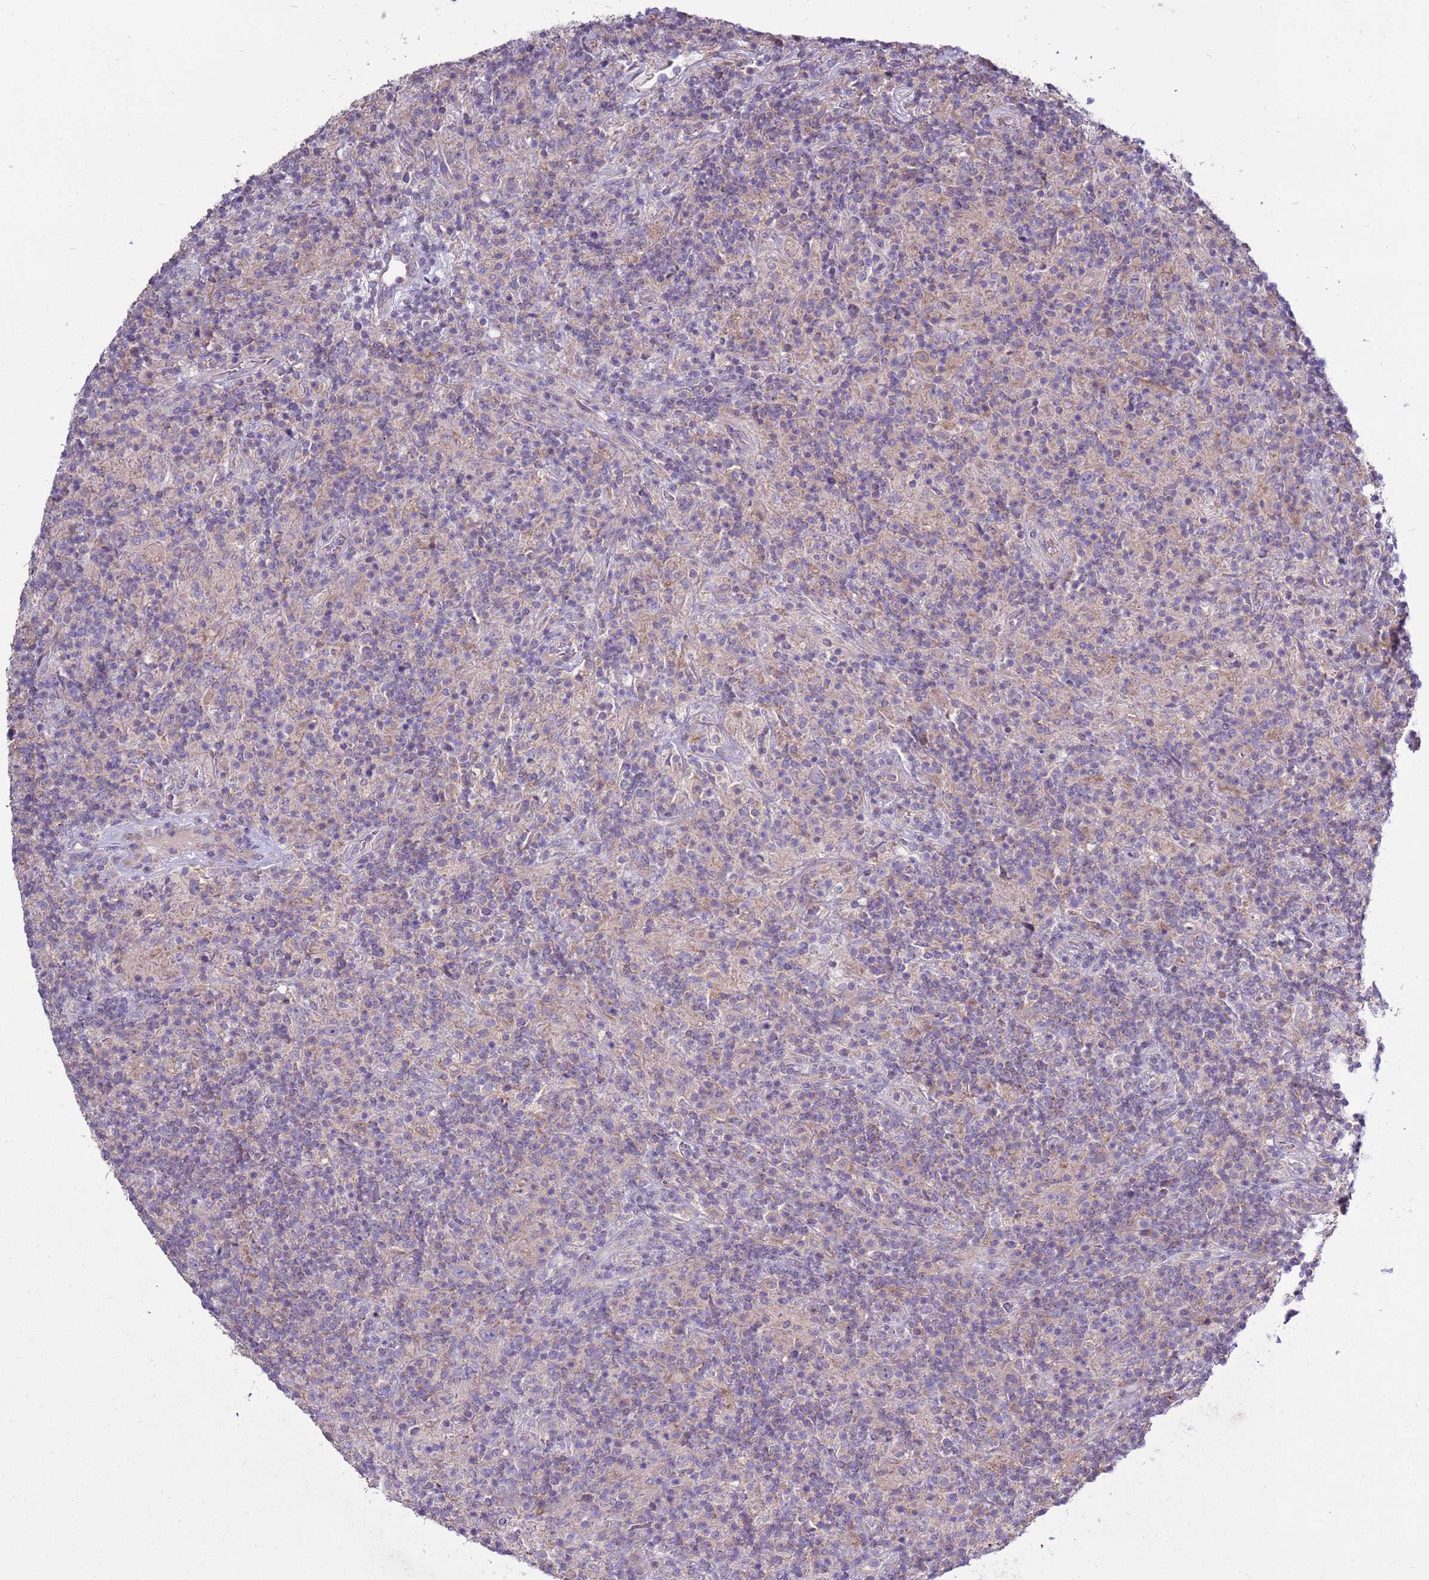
{"staining": {"intensity": "negative", "quantity": "none", "location": "none"}, "tissue": "lymphoma", "cell_type": "Tumor cells", "image_type": "cancer", "snomed": [{"axis": "morphology", "description": "Hodgkin's disease, NOS"}, {"axis": "topography", "description": "Lymph node"}], "caption": "Protein analysis of lymphoma reveals no significant expression in tumor cells.", "gene": "TRAPPC4", "patient": {"sex": "male", "age": 70}}